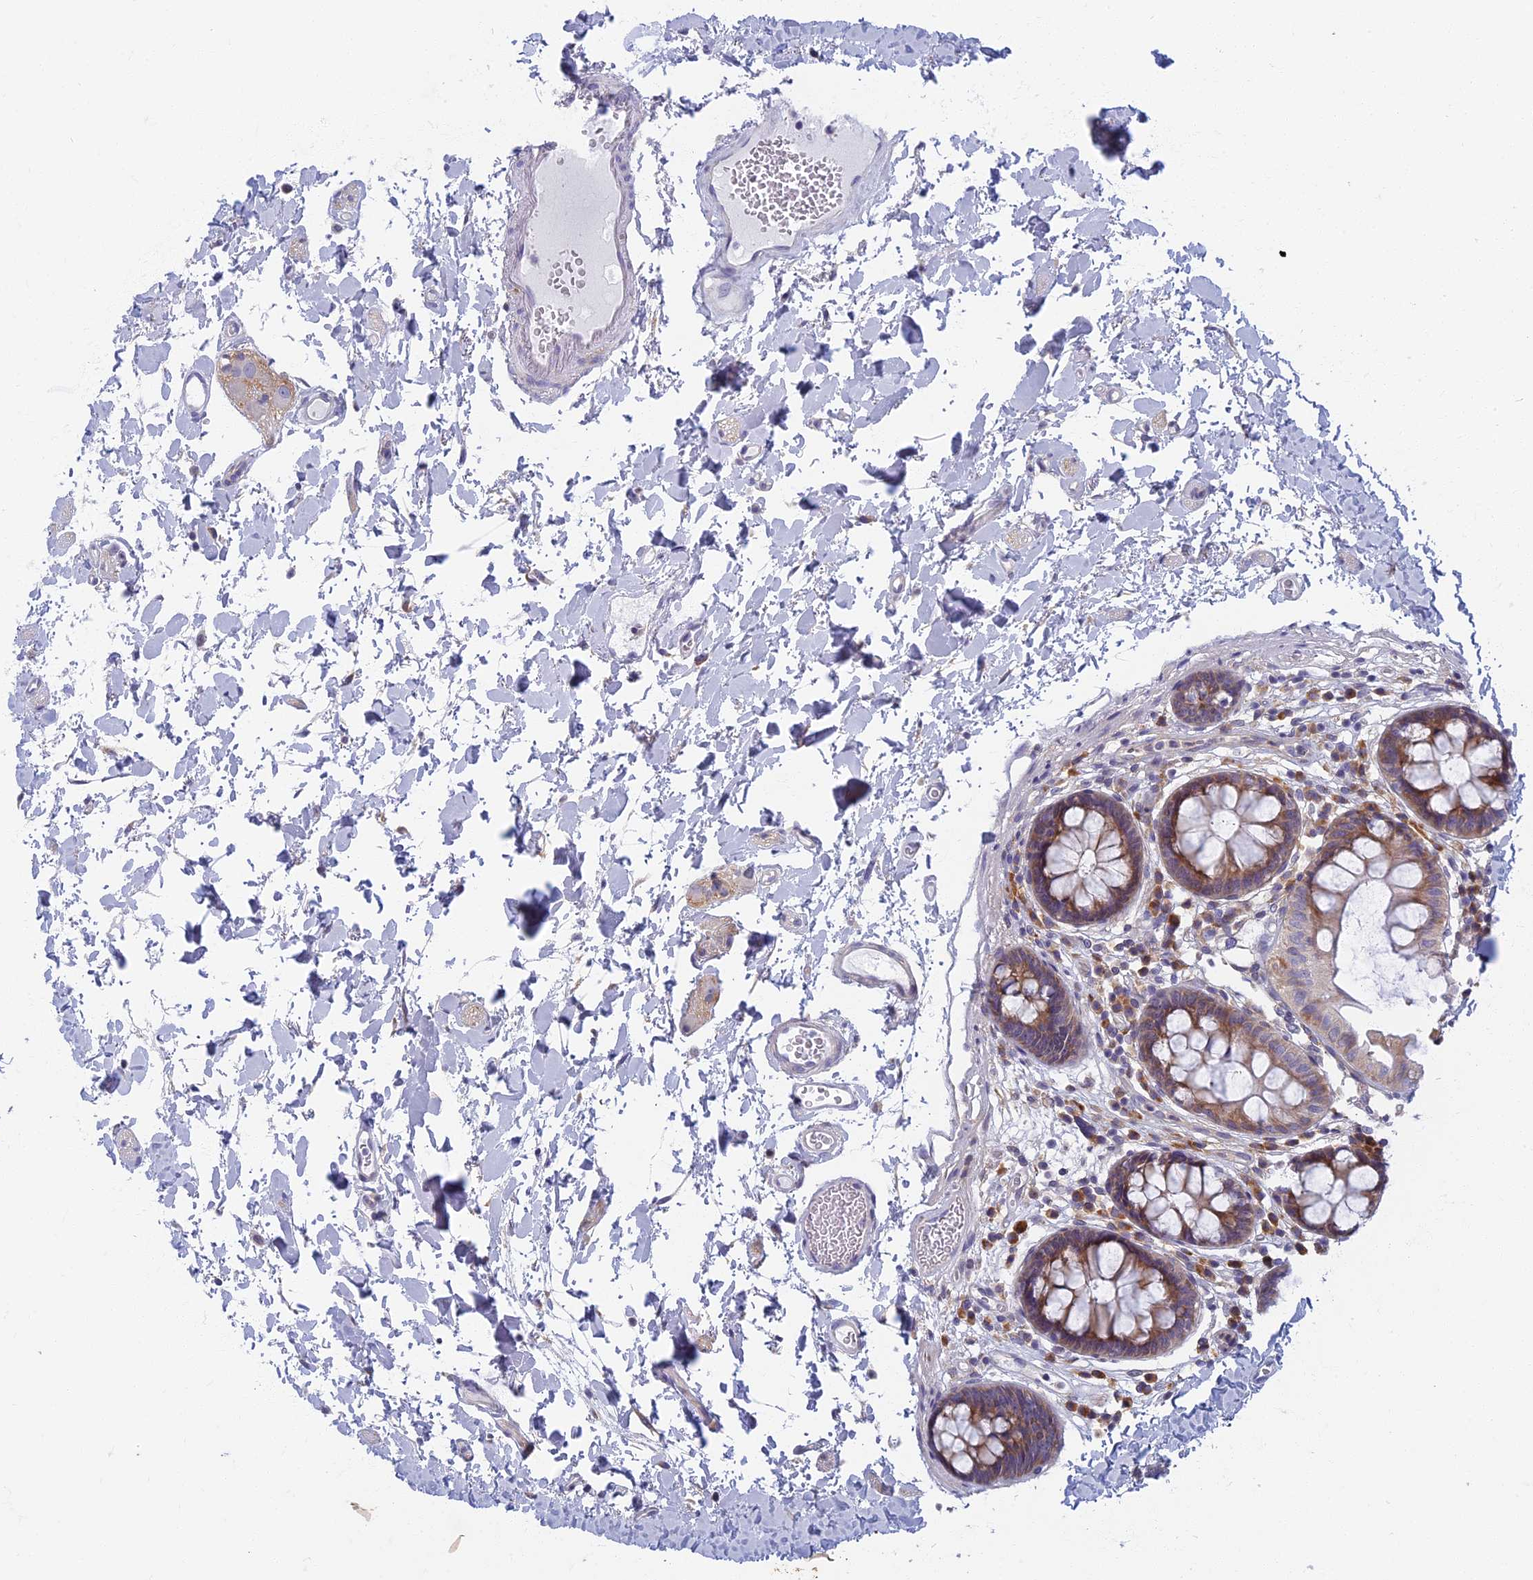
{"staining": {"intensity": "negative", "quantity": "none", "location": "none"}, "tissue": "colon", "cell_type": "Endothelial cells", "image_type": "normal", "snomed": [{"axis": "morphology", "description": "Normal tissue, NOS"}, {"axis": "topography", "description": "Colon"}], "caption": "DAB (3,3'-diaminobenzidine) immunohistochemical staining of unremarkable human colon reveals no significant expression in endothelial cells. (DAB (3,3'-diaminobenzidine) immunohistochemistry (IHC) with hematoxylin counter stain).", "gene": "DDX51", "patient": {"sex": "male", "age": 84}}